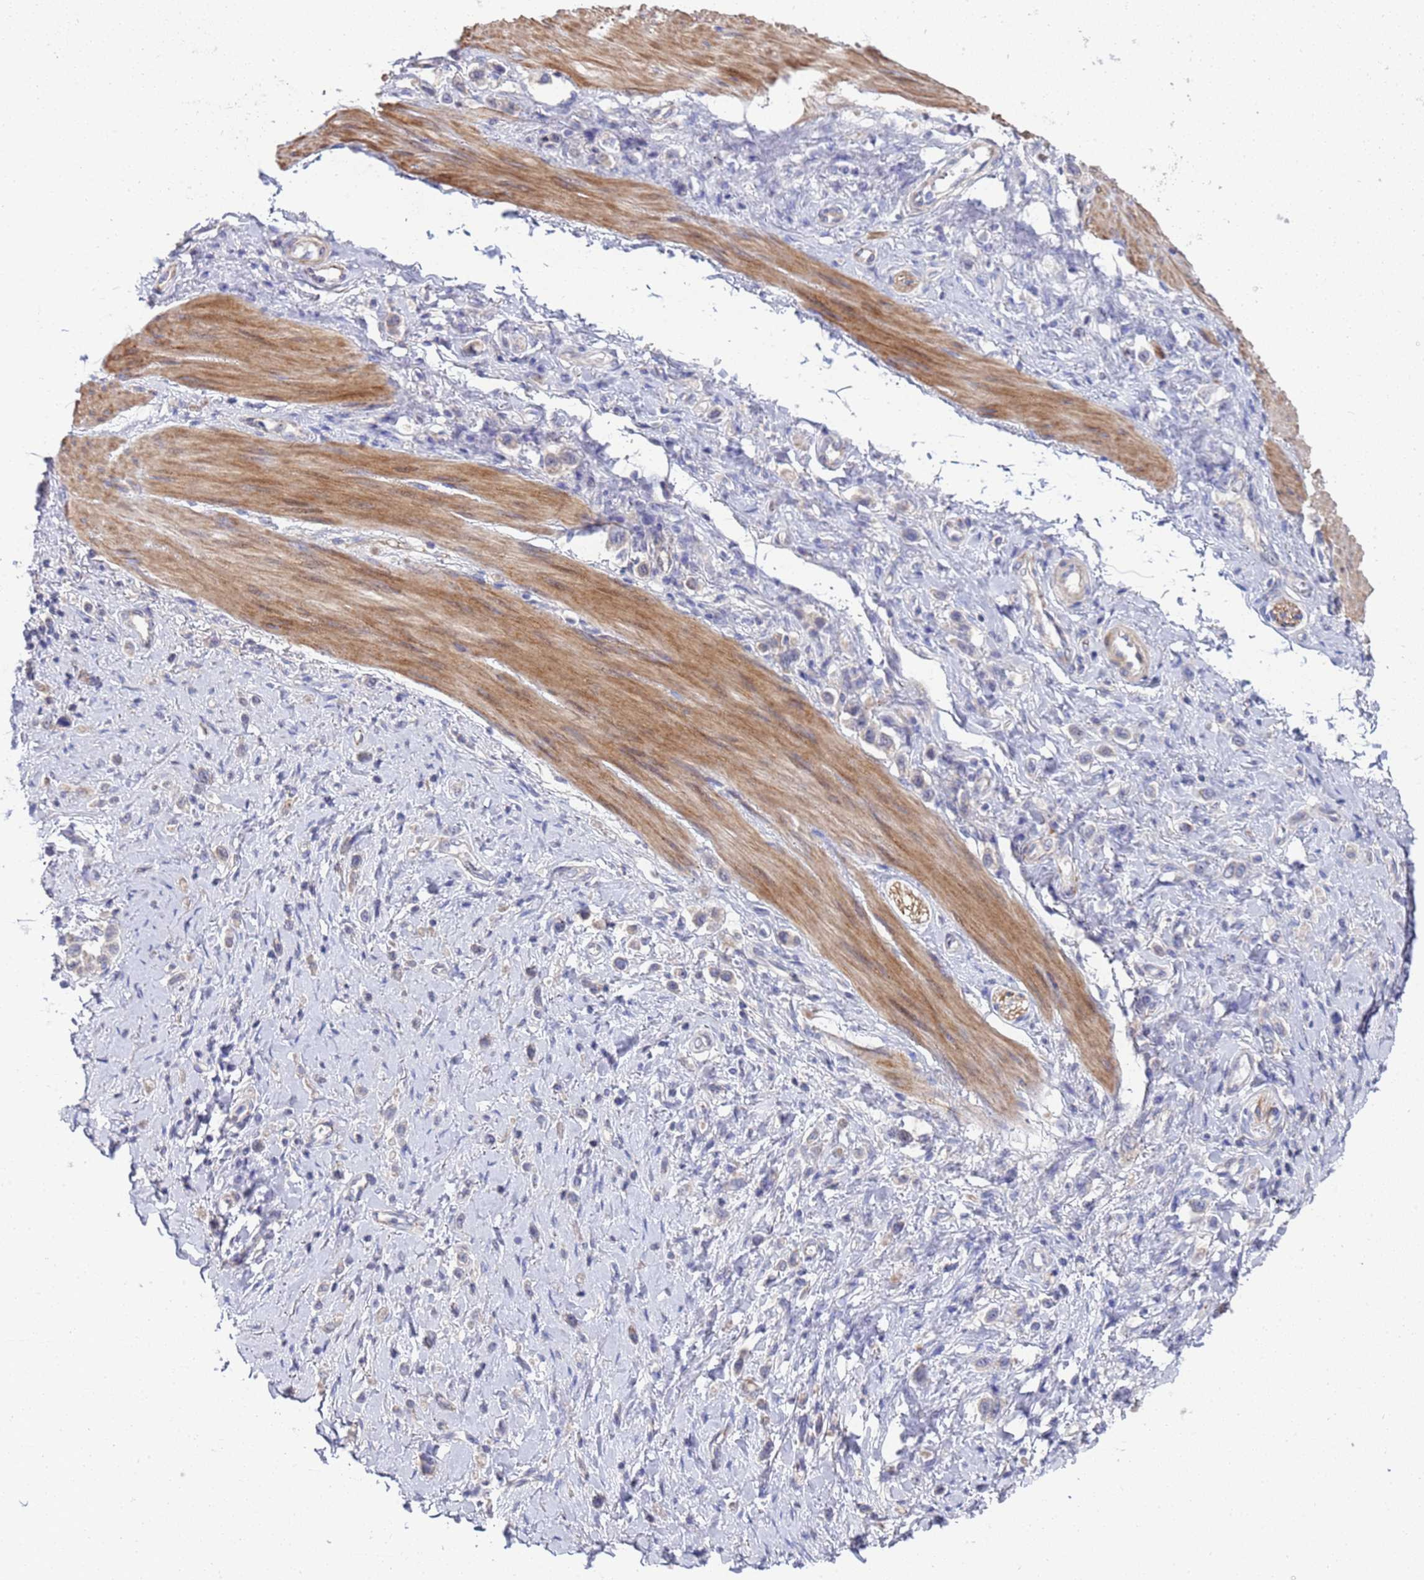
{"staining": {"intensity": "negative", "quantity": "none", "location": "none"}, "tissue": "stomach cancer", "cell_type": "Tumor cells", "image_type": "cancer", "snomed": [{"axis": "morphology", "description": "Adenocarcinoma, NOS"}, {"axis": "topography", "description": "Stomach"}], "caption": "High magnification brightfield microscopy of stomach adenocarcinoma stained with DAB (3,3'-diaminobenzidine) (brown) and counterstained with hematoxylin (blue): tumor cells show no significant staining. (DAB (3,3'-diaminobenzidine) IHC with hematoxylin counter stain).", "gene": "ENOSF1", "patient": {"sex": "female", "age": 65}}